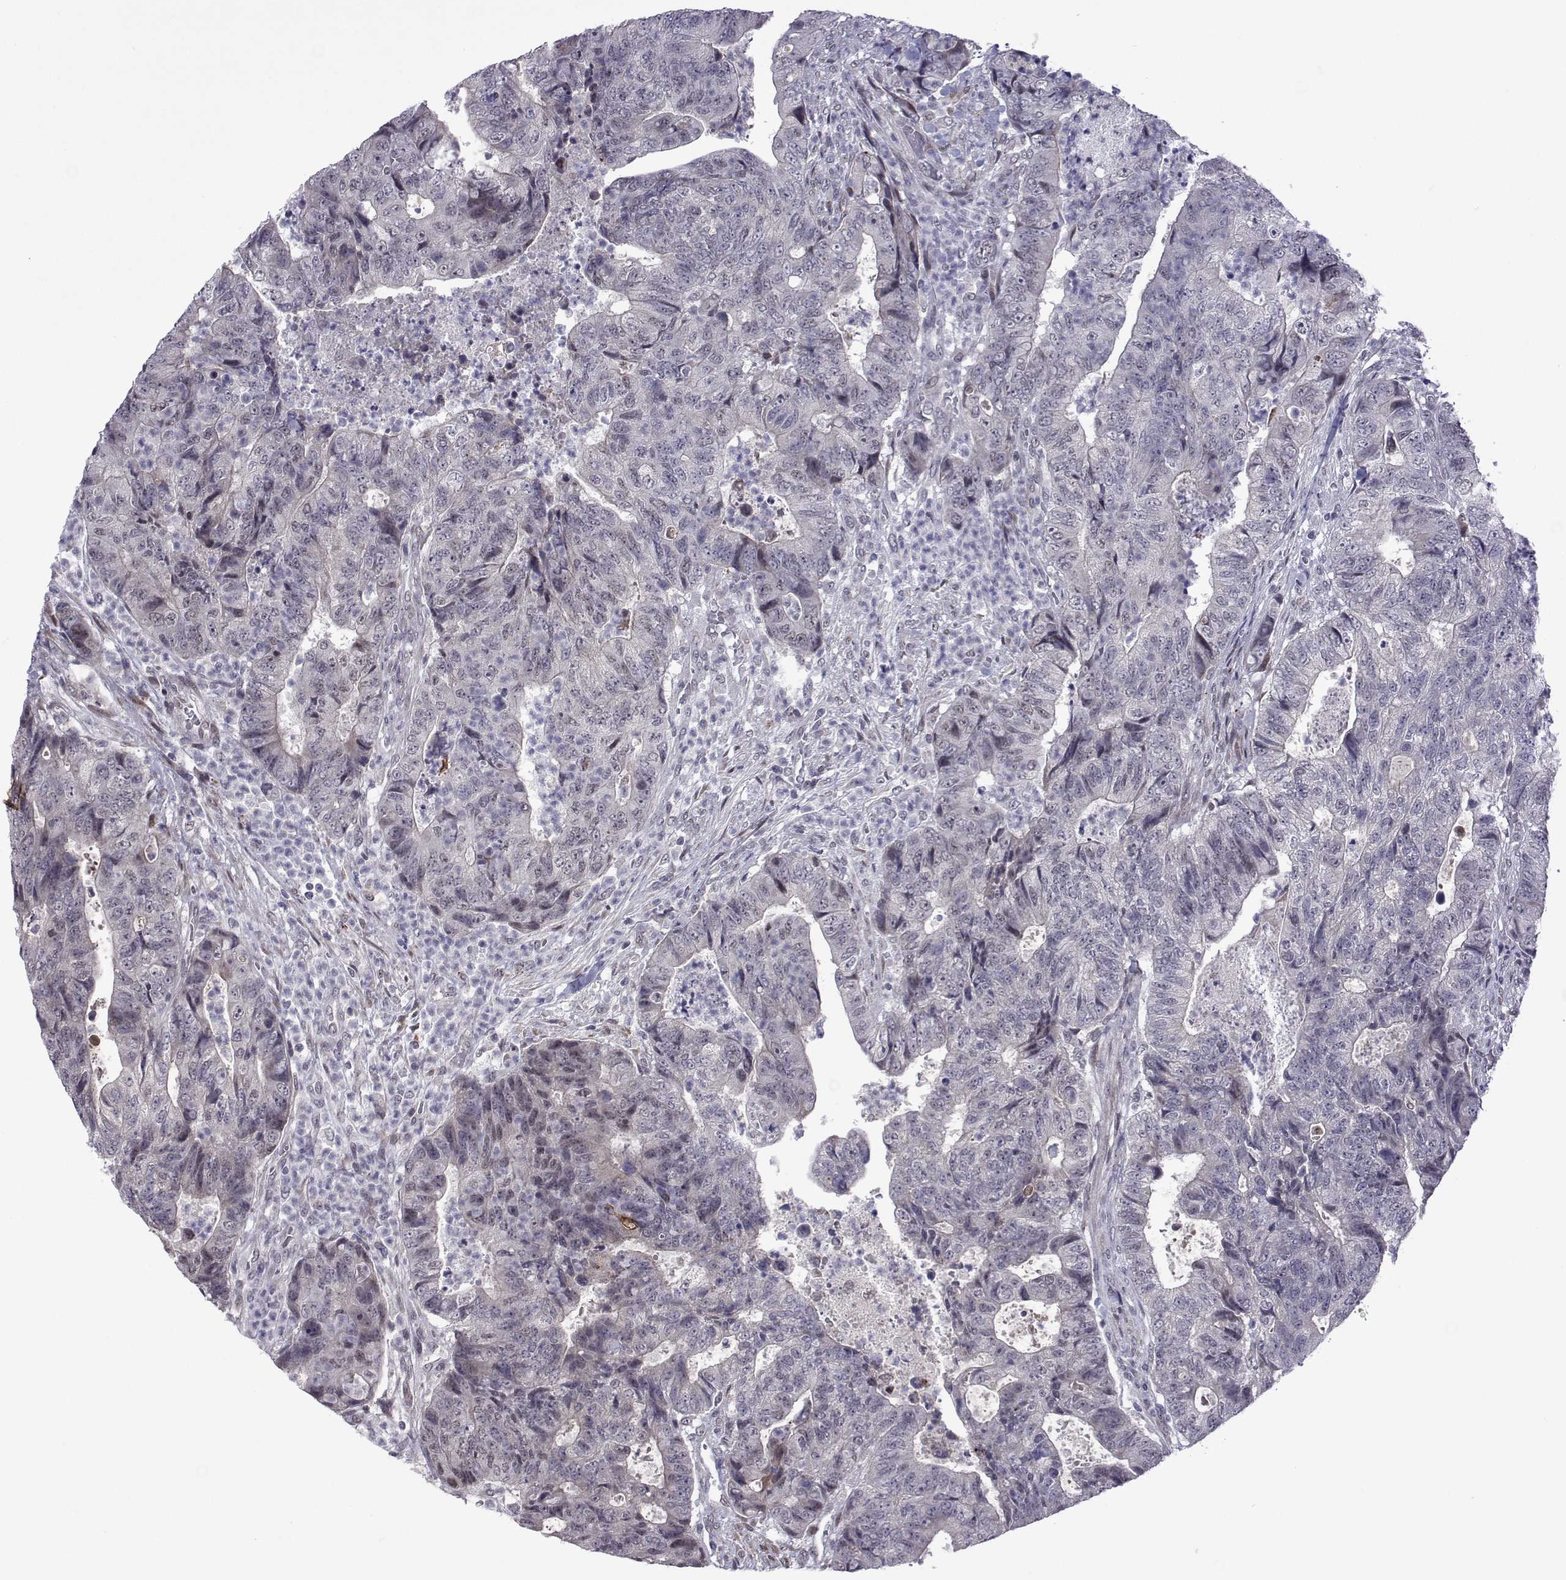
{"staining": {"intensity": "negative", "quantity": "none", "location": "none"}, "tissue": "colorectal cancer", "cell_type": "Tumor cells", "image_type": "cancer", "snomed": [{"axis": "morphology", "description": "Adenocarcinoma, NOS"}, {"axis": "topography", "description": "Colon"}], "caption": "Photomicrograph shows no protein expression in tumor cells of colorectal cancer tissue.", "gene": "EFCAB3", "patient": {"sex": "female", "age": 48}}